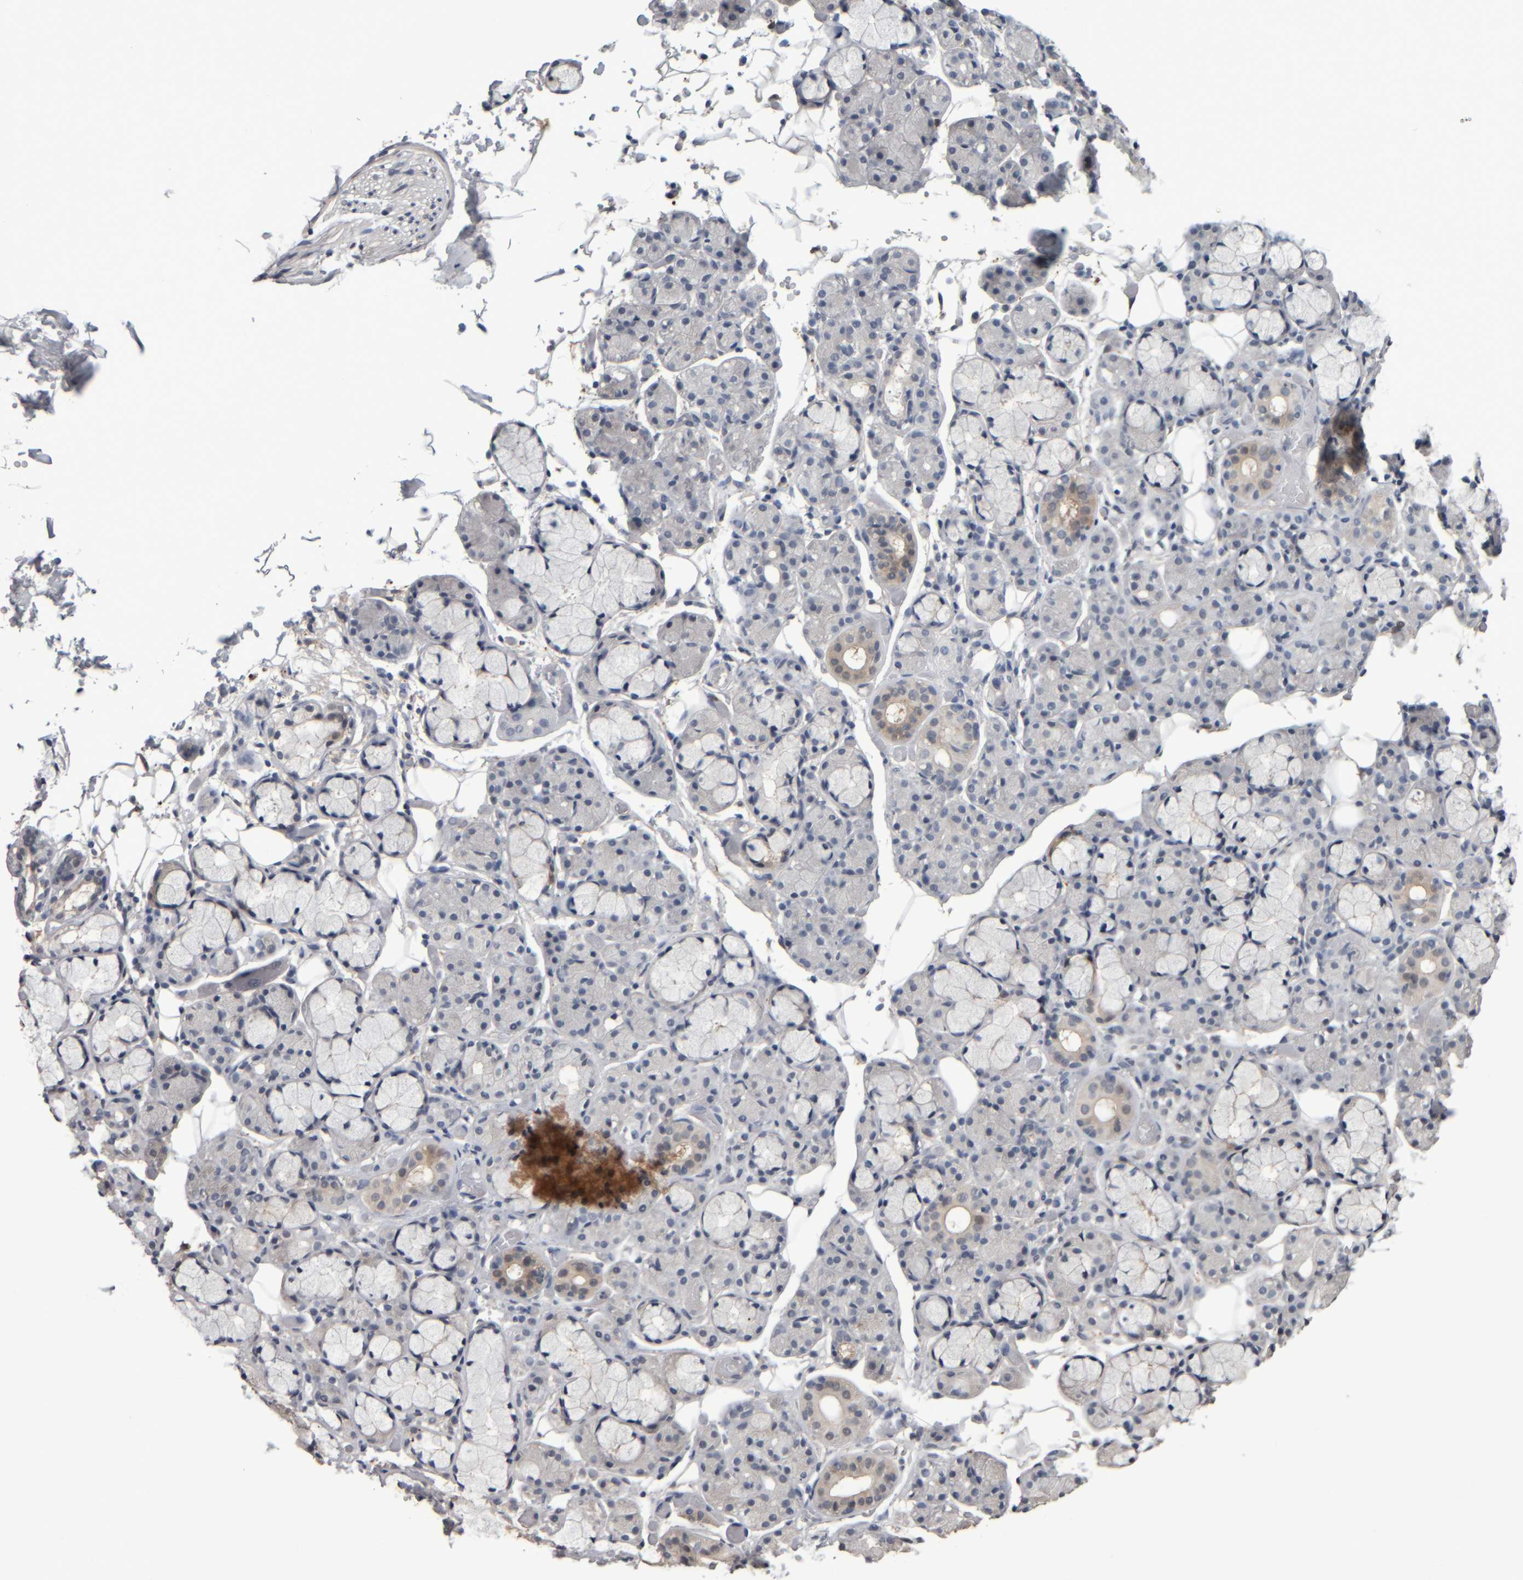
{"staining": {"intensity": "weak", "quantity": "<25%", "location": "cytoplasmic/membranous"}, "tissue": "salivary gland", "cell_type": "Glandular cells", "image_type": "normal", "snomed": [{"axis": "morphology", "description": "Normal tissue, NOS"}, {"axis": "topography", "description": "Salivary gland"}], "caption": "The micrograph demonstrates no staining of glandular cells in normal salivary gland.", "gene": "COL14A1", "patient": {"sex": "male", "age": 63}}